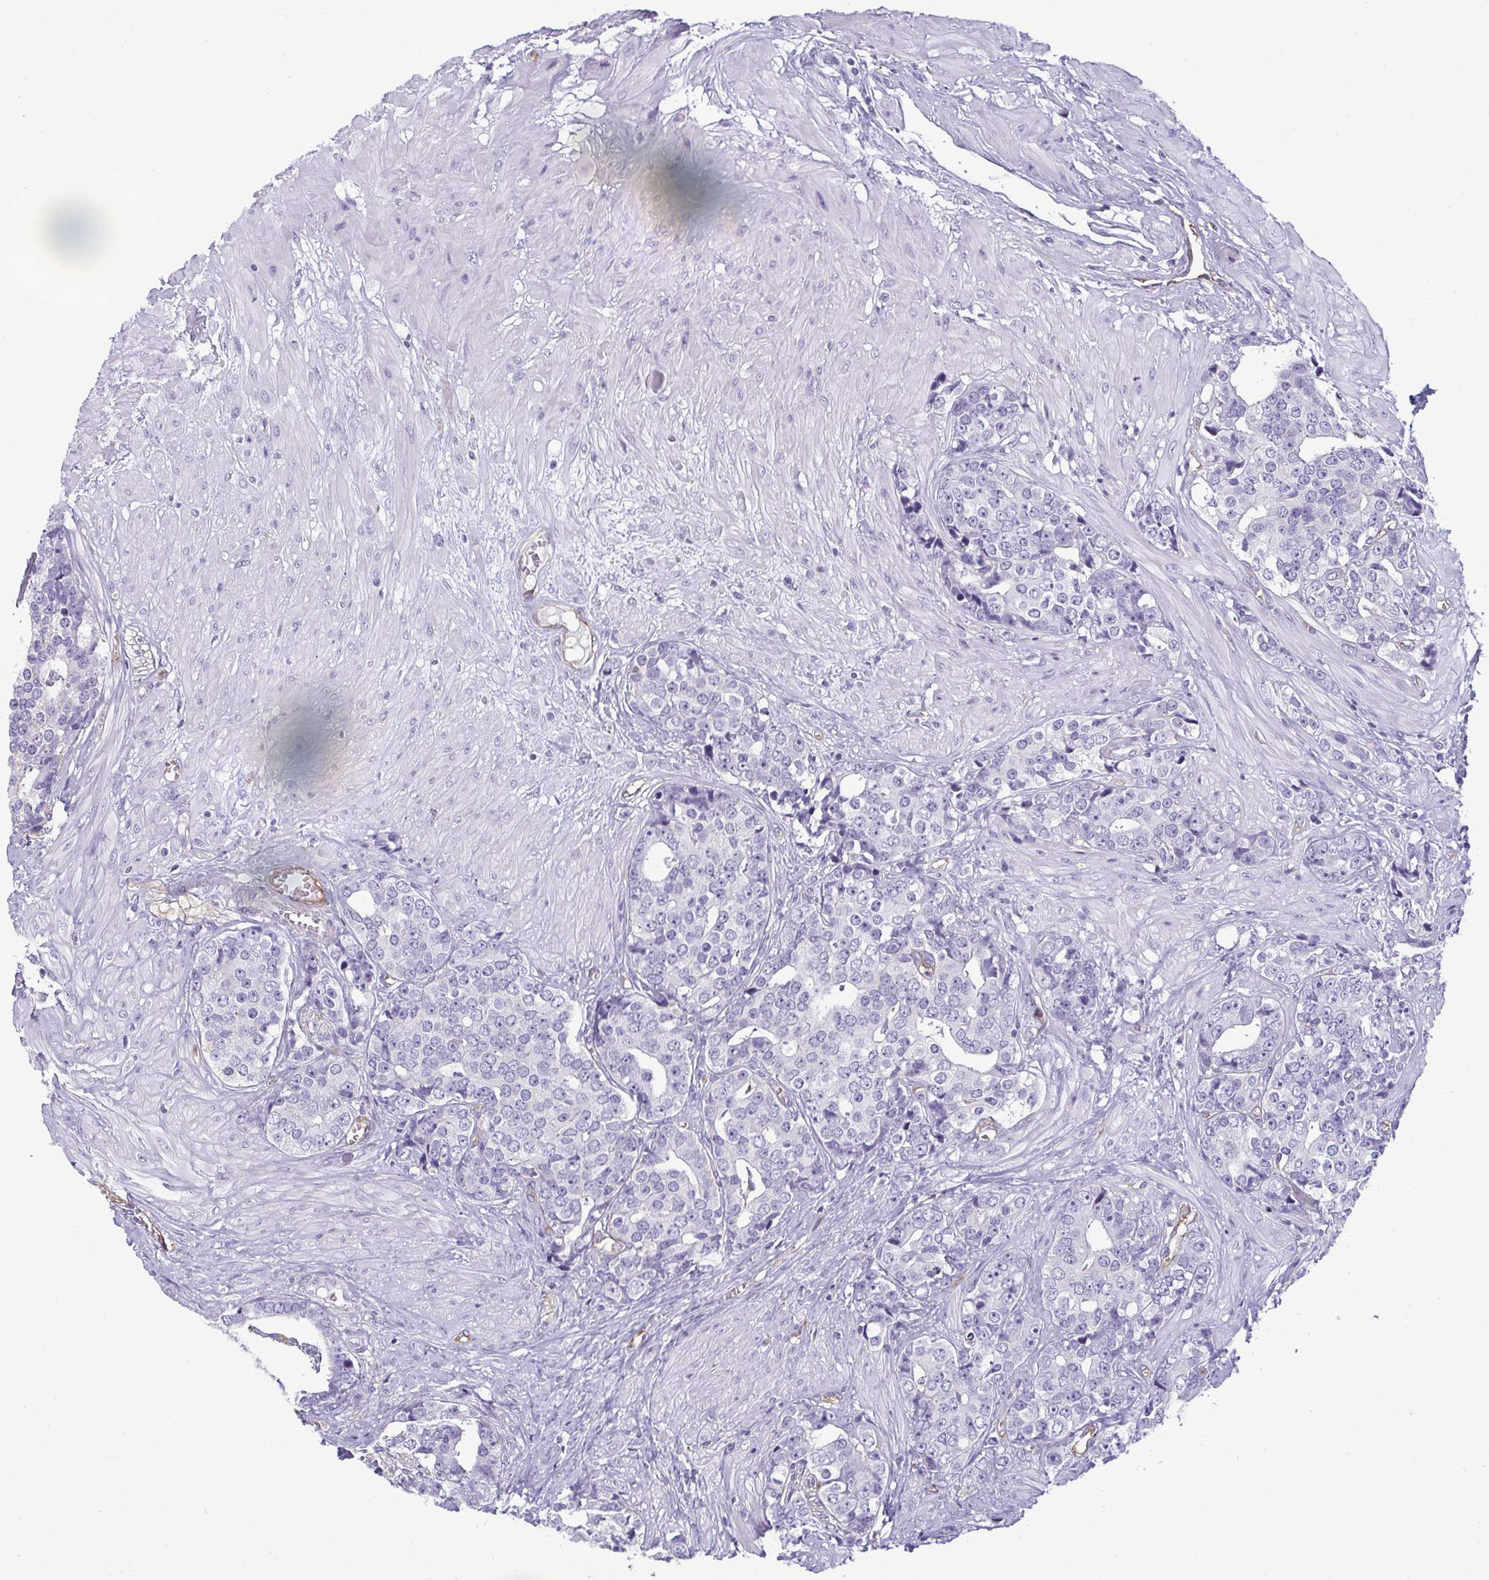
{"staining": {"intensity": "negative", "quantity": "none", "location": "none"}, "tissue": "prostate cancer", "cell_type": "Tumor cells", "image_type": "cancer", "snomed": [{"axis": "morphology", "description": "Adenocarcinoma, High grade"}, {"axis": "topography", "description": "Prostate"}], "caption": "Immunohistochemistry (IHC) histopathology image of human prostate high-grade adenocarcinoma stained for a protein (brown), which exhibits no staining in tumor cells. The staining is performed using DAB (3,3'-diaminobenzidine) brown chromogen with nuclei counter-stained in using hematoxylin.", "gene": "PDE2A", "patient": {"sex": "male", "age": 71}}